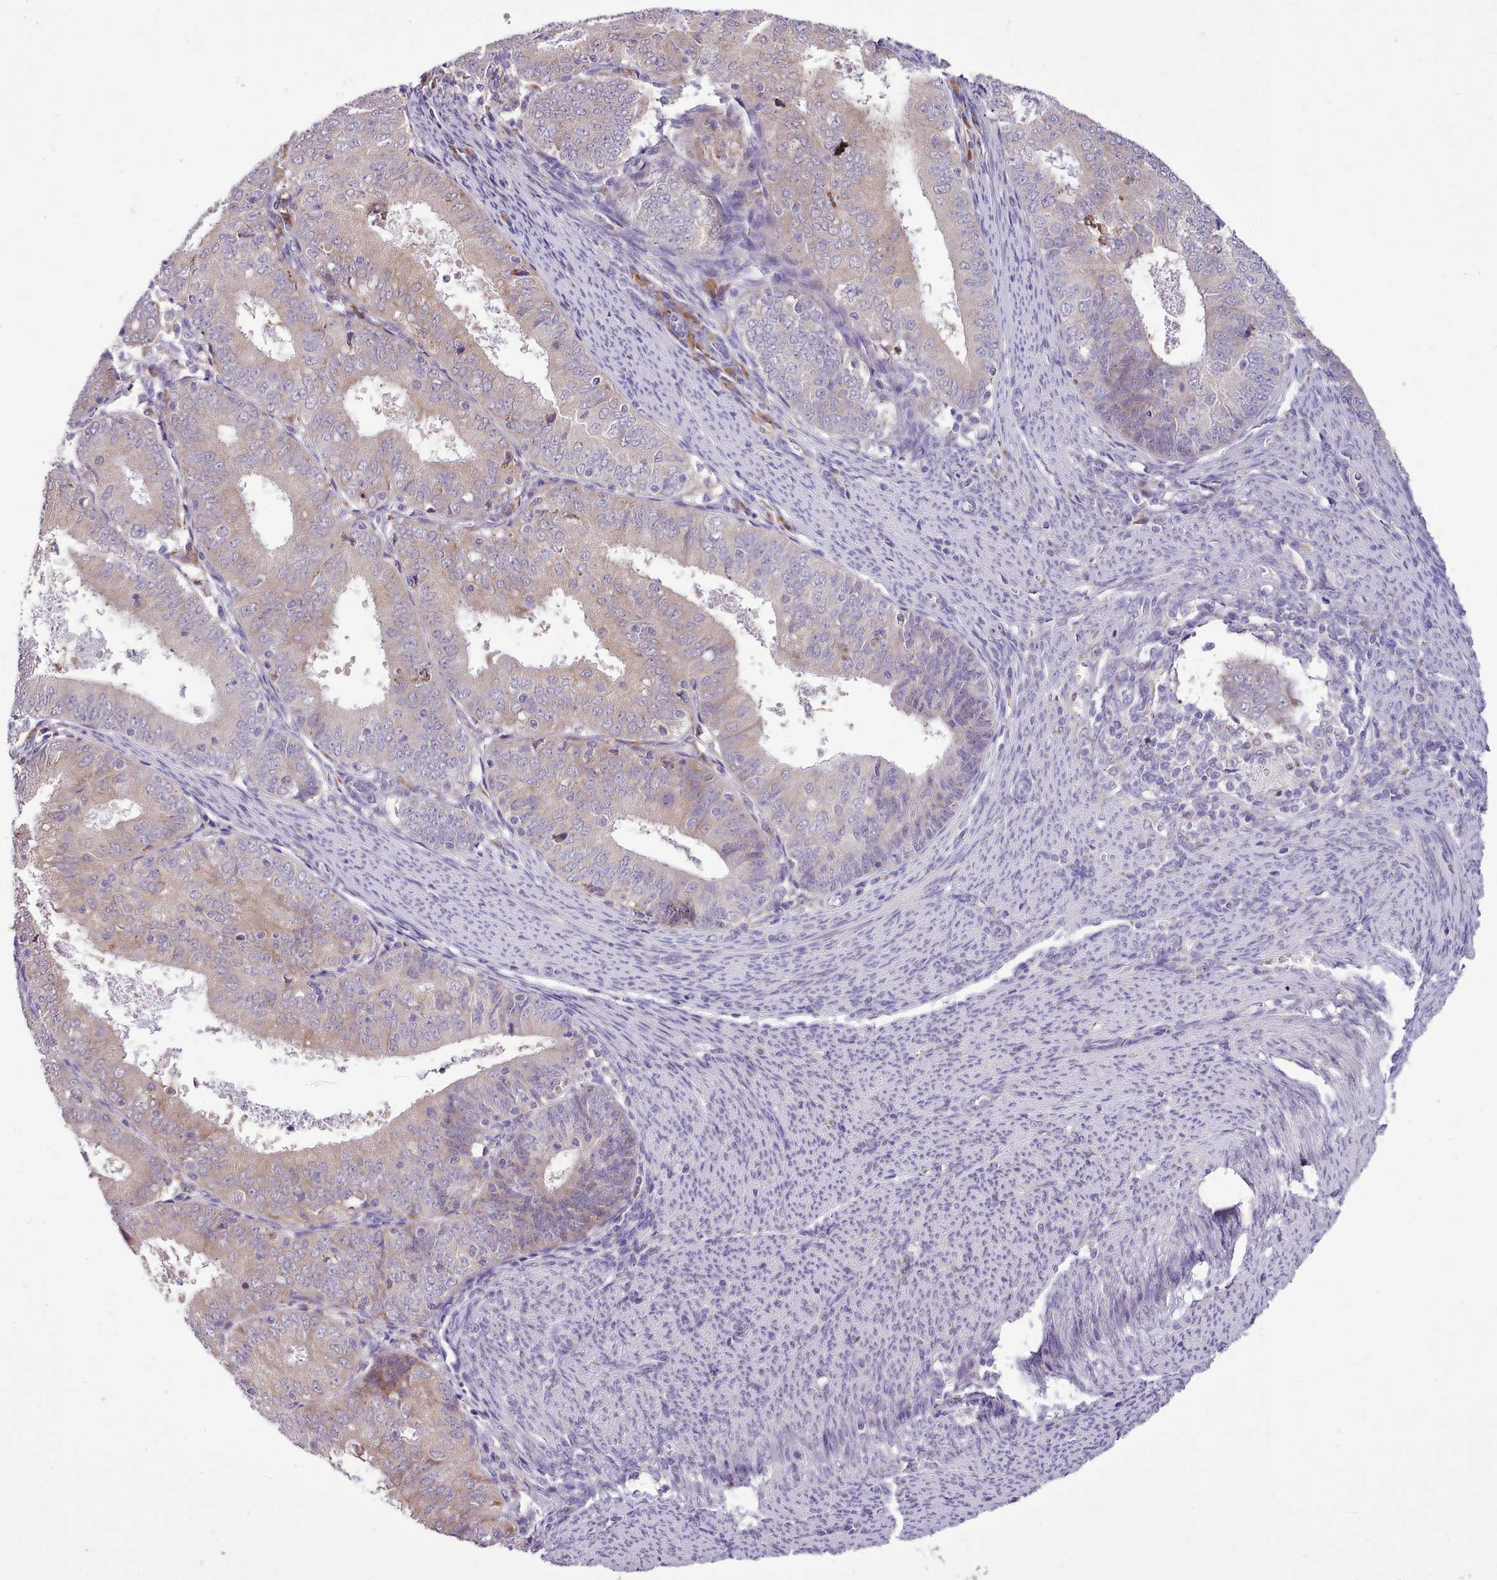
{"staining": {"intensity": "weak", "quantity": "<25%", "location": "cytoplasmic/membranous"}, "tissue": "endometrial cancer", "cell_type": "Tumor cells", "image_type": "cancer", "snomed": [{"axis": "morphology", "description": "Adenocarcinoma, NOS"}, {"axis": "topography", "description": "Endometrium"}], "caption": "Immunohistochemistry of human adenocarcinoma (endometrial) displays no staining in tumor cells.", "gene": "FAM83E", "patient": {"sex": "female", "age": 57}}